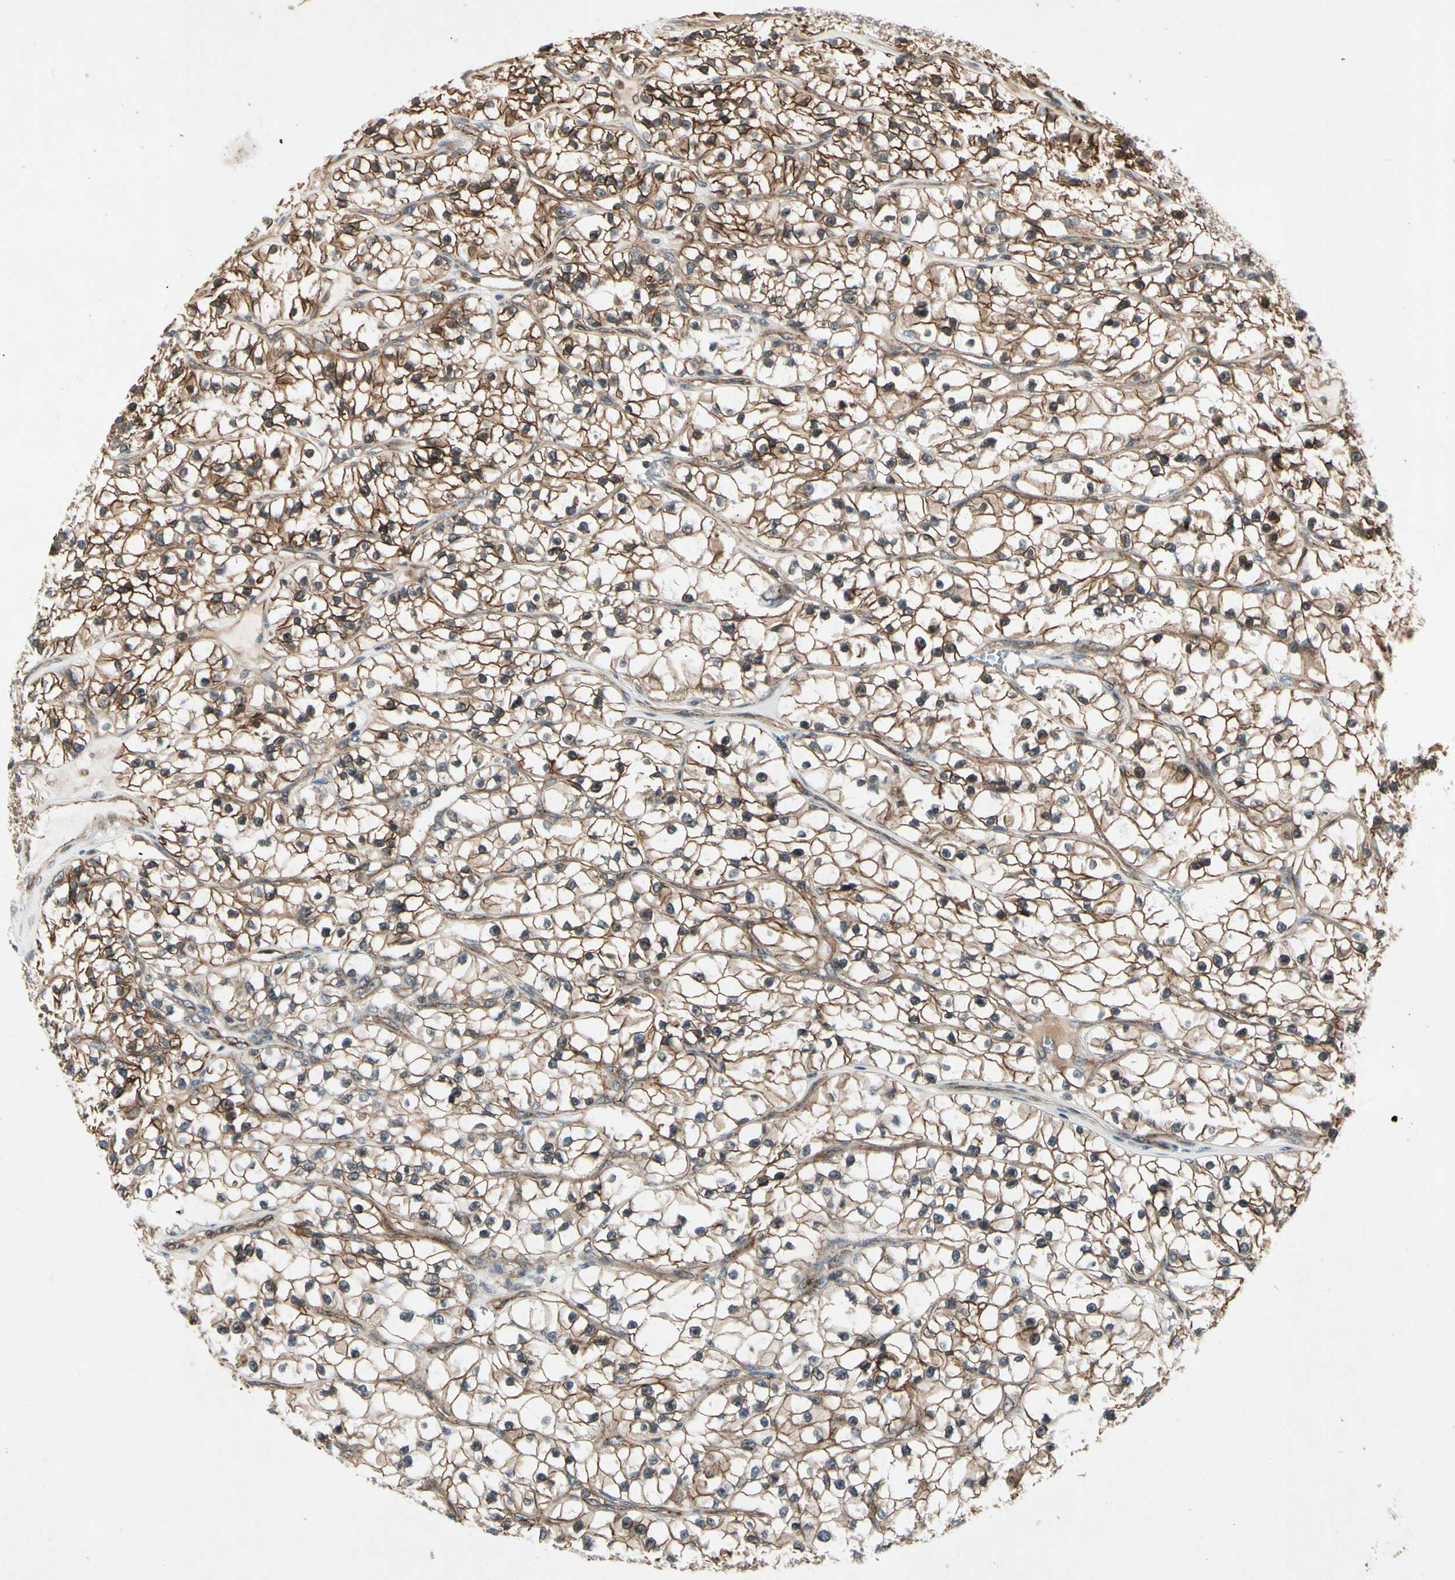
{"staining": {"intensity": "moderate", "quantity": ">75%", "location": "cytoplasmic/membranous"}, "tissue": "renal cancer", "cell_type": "Tumor cells", "image_type": "cancer", "snomed": [{"axis": "morphology", "description": "Adenocarcinoma, NOS"}, {"axis": "topography", "description": "Kidney"}], "caption": "Protein staining of renal adenocarcinoma tissue reveals moderate cytoplasmic/membranous staining in approximately >75% of tumor cells.", "gene": "FLOT1", "patient": {"sex": "female", "age": 57}}